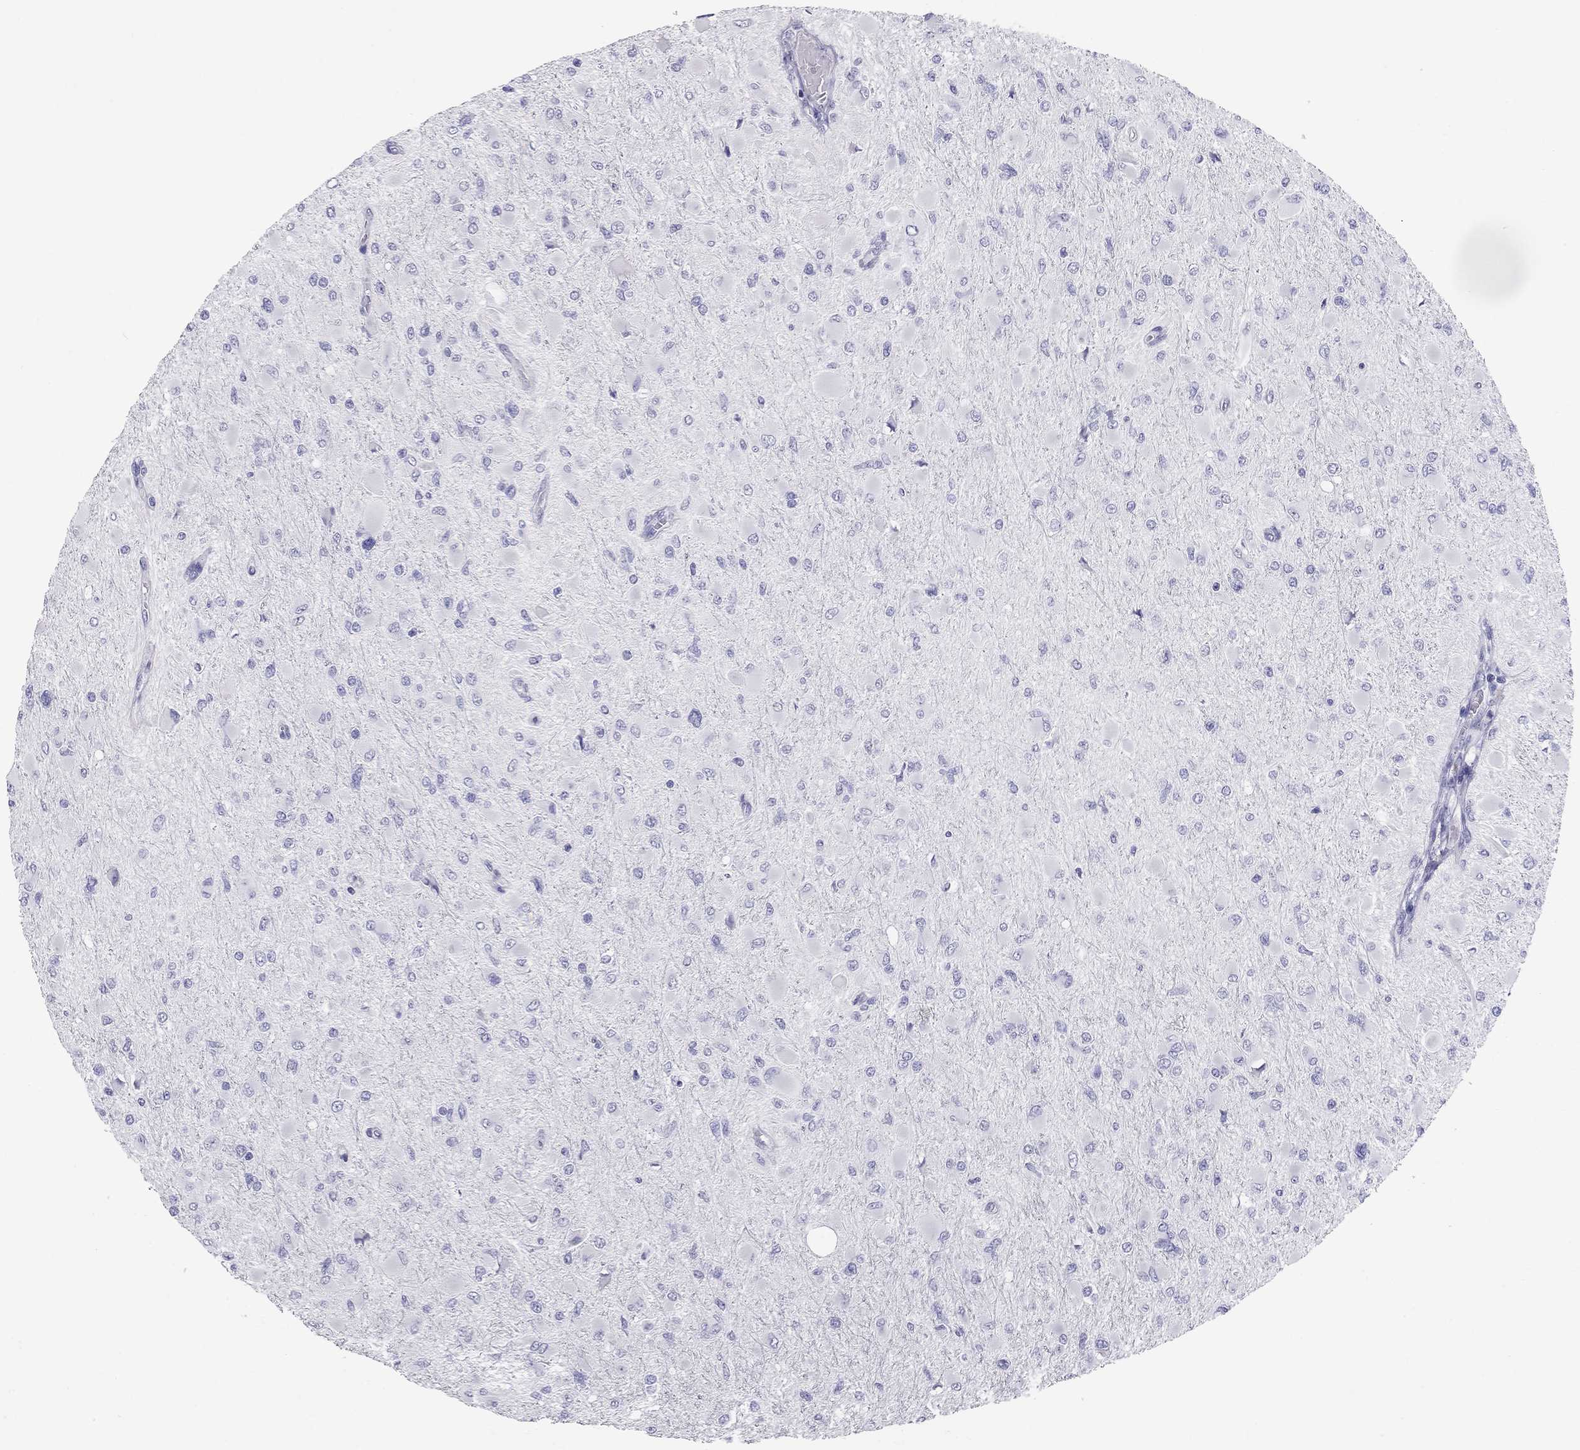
{"staining": {"intensity": "negative", "quantity": "none", "location": "none"}, "tissue": "glioma", "cell_type": "Tumor cells", "image_type": "cancer", "snomed": [{"axis": "morphology", "description": "Glioma, malignant, High grade"}, {"axis": "topography", "description": "Cerebral cortex"}], "caption": "This is a photomicrograph of immunohistochemistry staining of high-grade glioma (malignant), which shows no staining in tumor cells. Brightfield microscopy of immunohistochemistry (IHC) stained with DAB (brown) and hematoxylin (blue), captured at high magnification.", "gene": "FSCN3", "patient": {"sex": "female", "age": 36}}